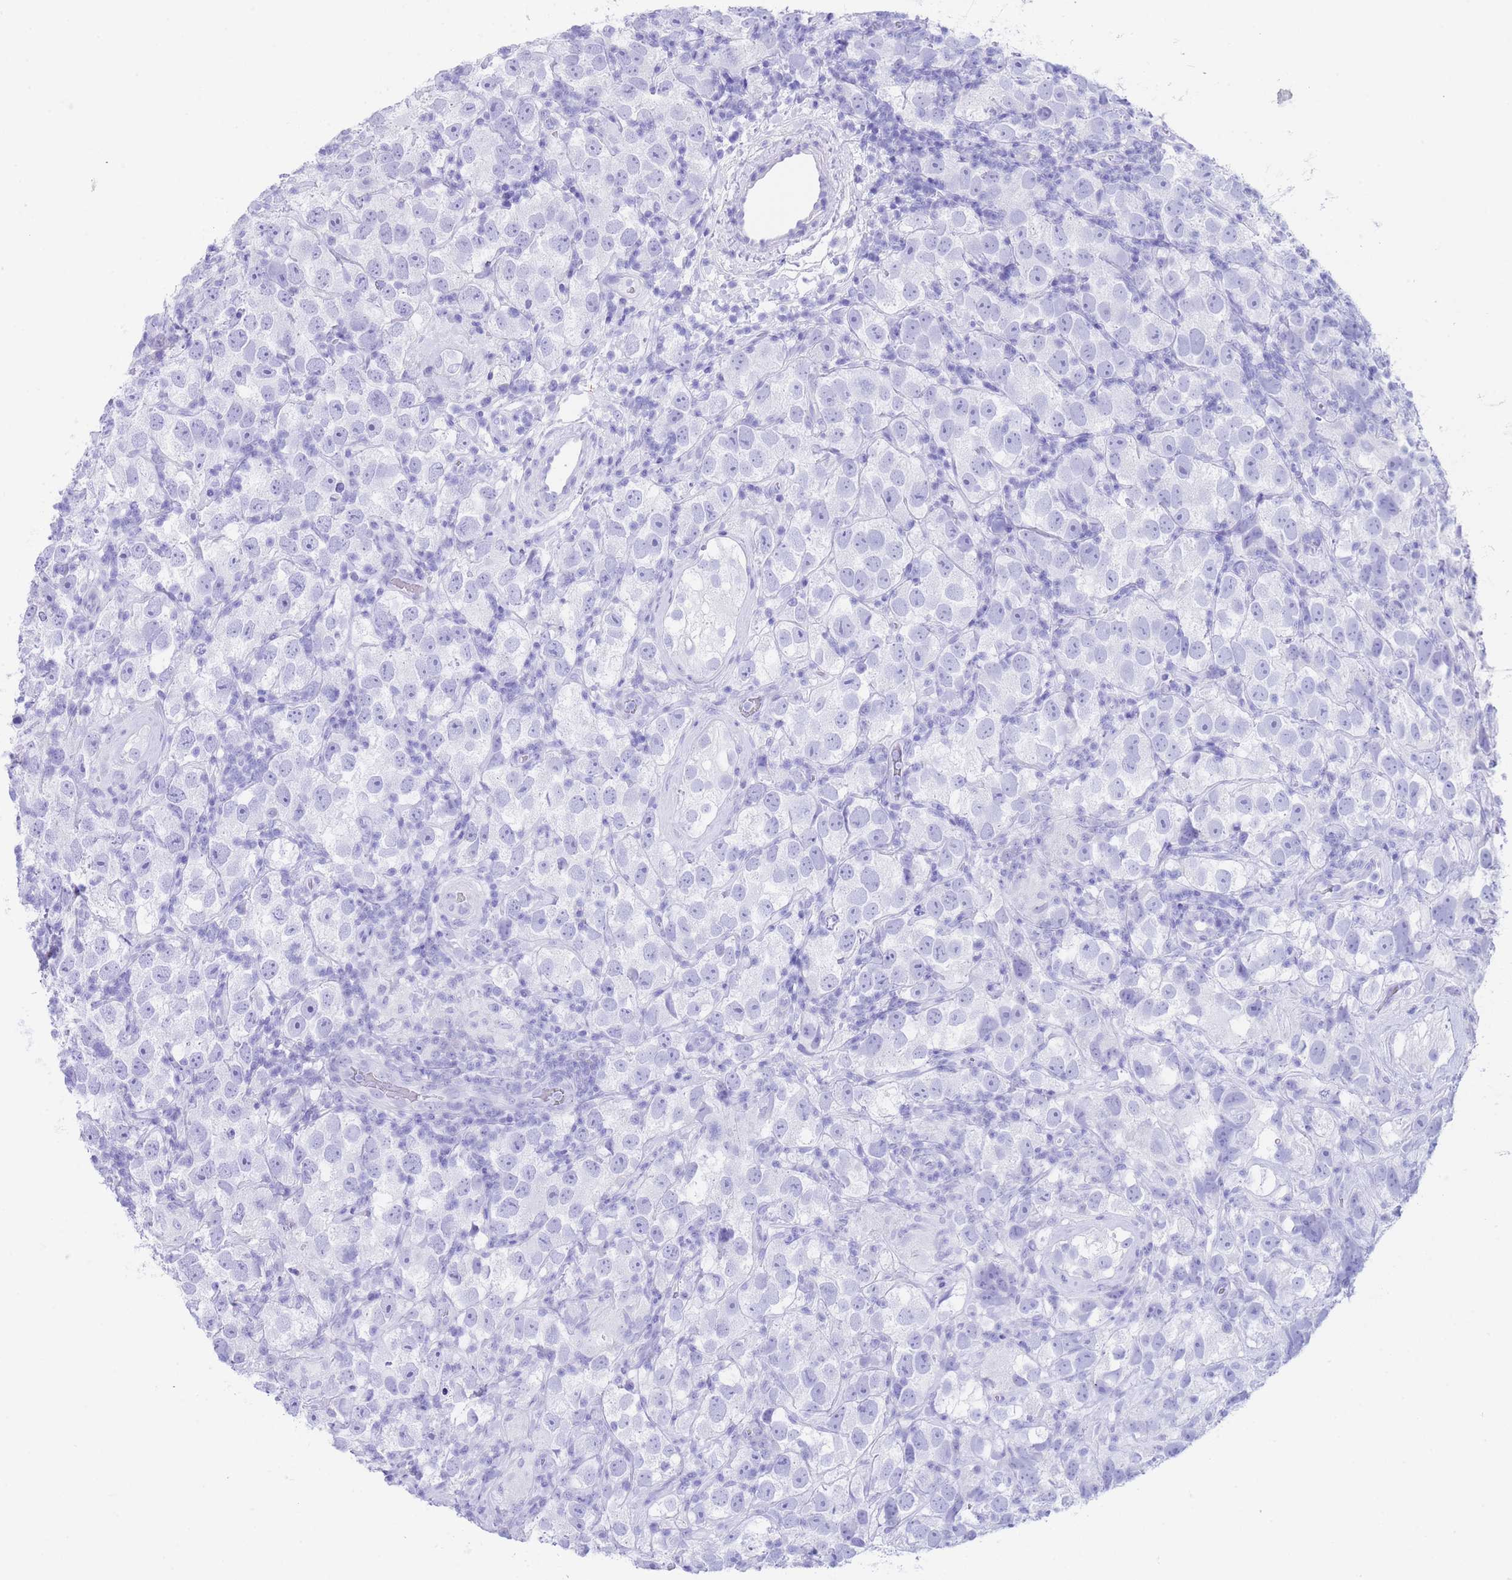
{"staining": {"intensity": "negative", "quantity": "none", "location": "none"}, "tissue": "testis cancer", "cell_type": "Tumor cells", "image_type": "cancer", "snomed": [{"axis": "morphology", "description": "Seminoma, NOS"}, {"axis": "topography", "description": "Testis"}], "caption": "This image is of seminoma (testis) stained with IHC to label a protein in brown with the nuclei are counter-stained blue. There is no positivity in tumor cells. (DAB (3,3'-diaminobenzidine) immunohistochemistry with hematoxylin counter stain).", "gene": "SLCO1B3", "patient": {"sex": "male", "age": 26}}